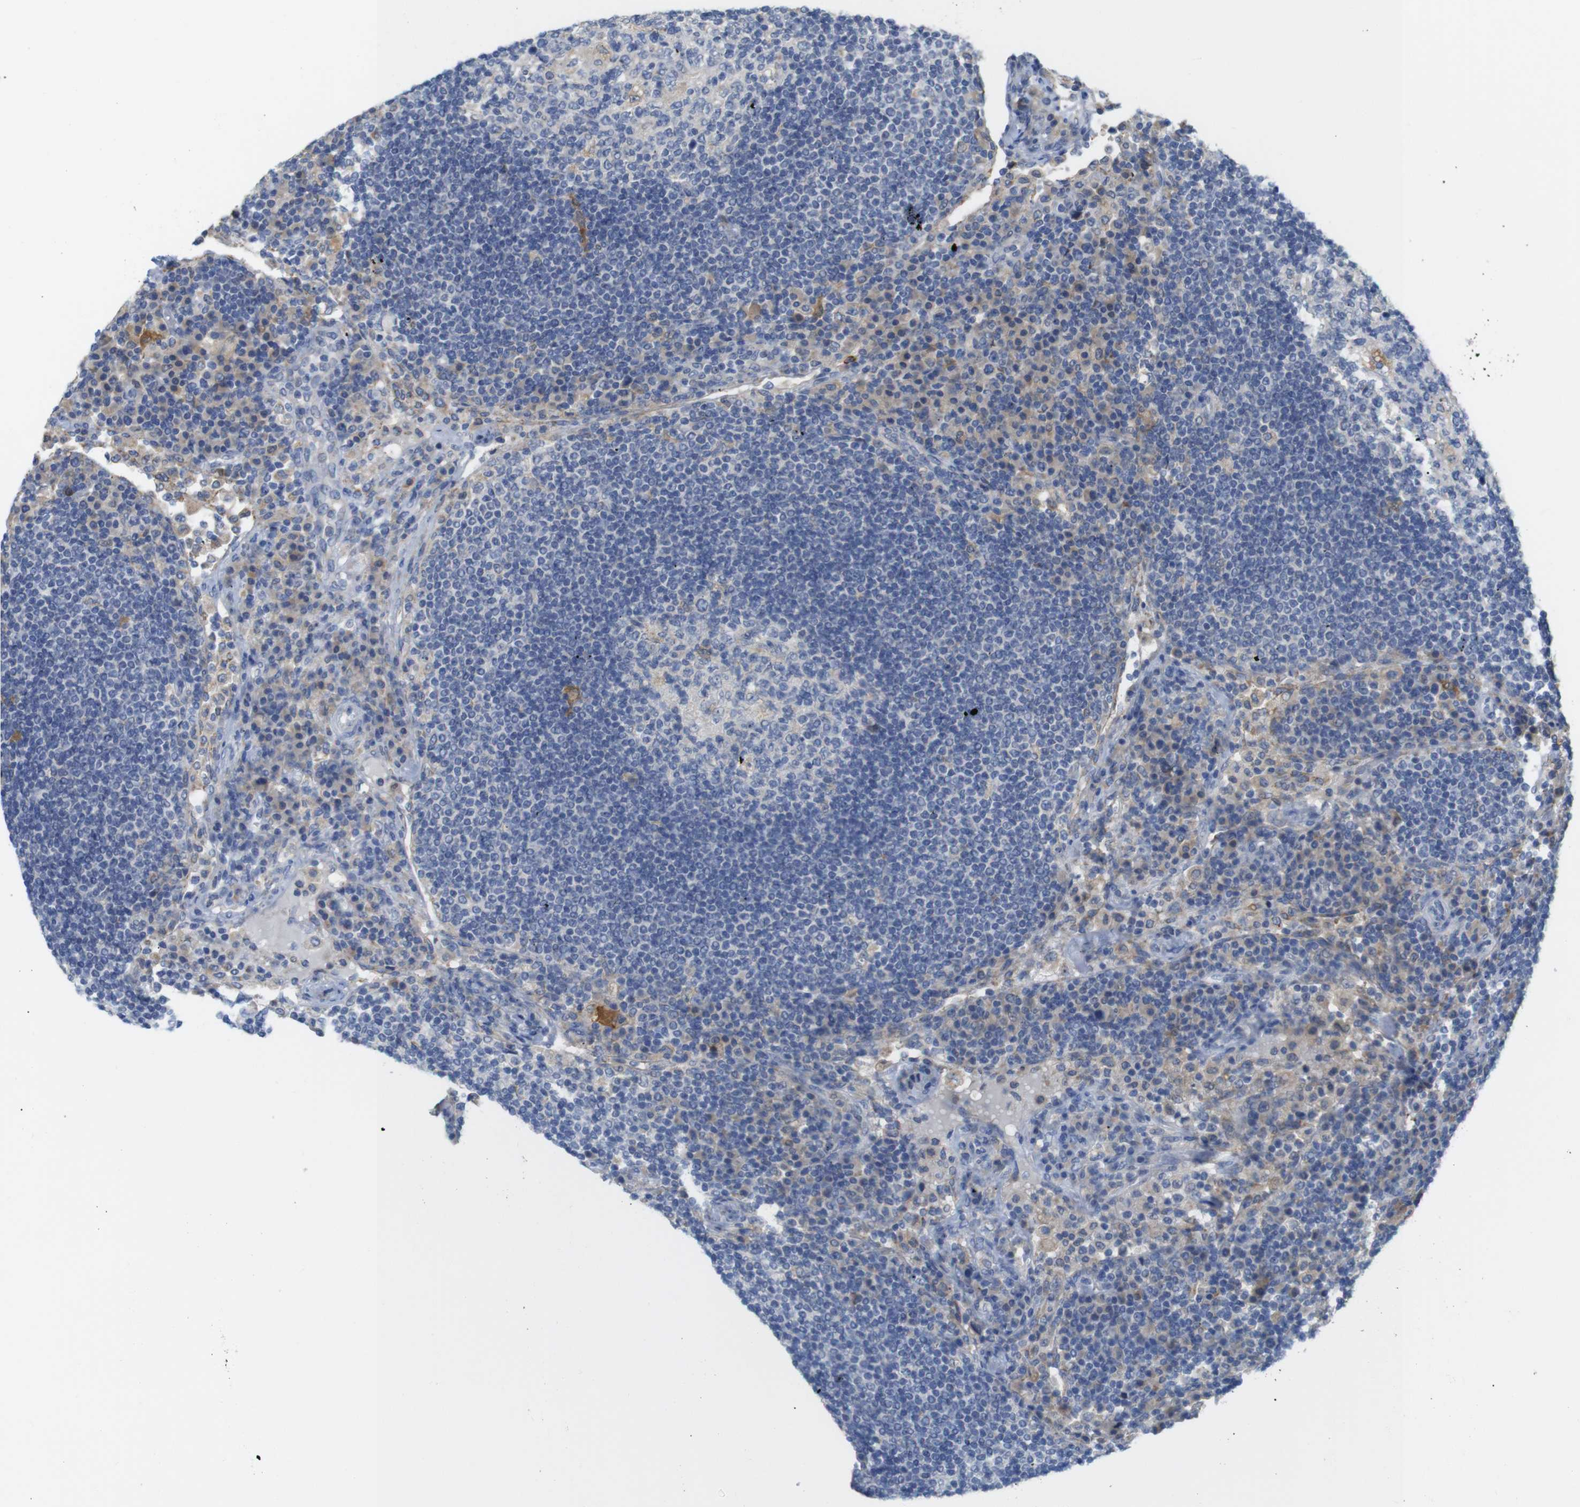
{"staining": {"intensity": "negative", "quantity": "none", "location": "none"}, "tissue": "lymph node", "cell_type": "Germinal center cells", "image_type": "normal", "snomed": [{"axis": "morphology", "description": "Normal tissue, NOS"}, {"axis": "topography", "description": "Lymph node"}], "caption": "Immunohistochemistry (IHC) histopathology image of normal lymph node stained for a protein (brown), which displays no expression in germinal center cells.", "gene": "NEBL", "patient": {"sex": "female", "age": 53}}